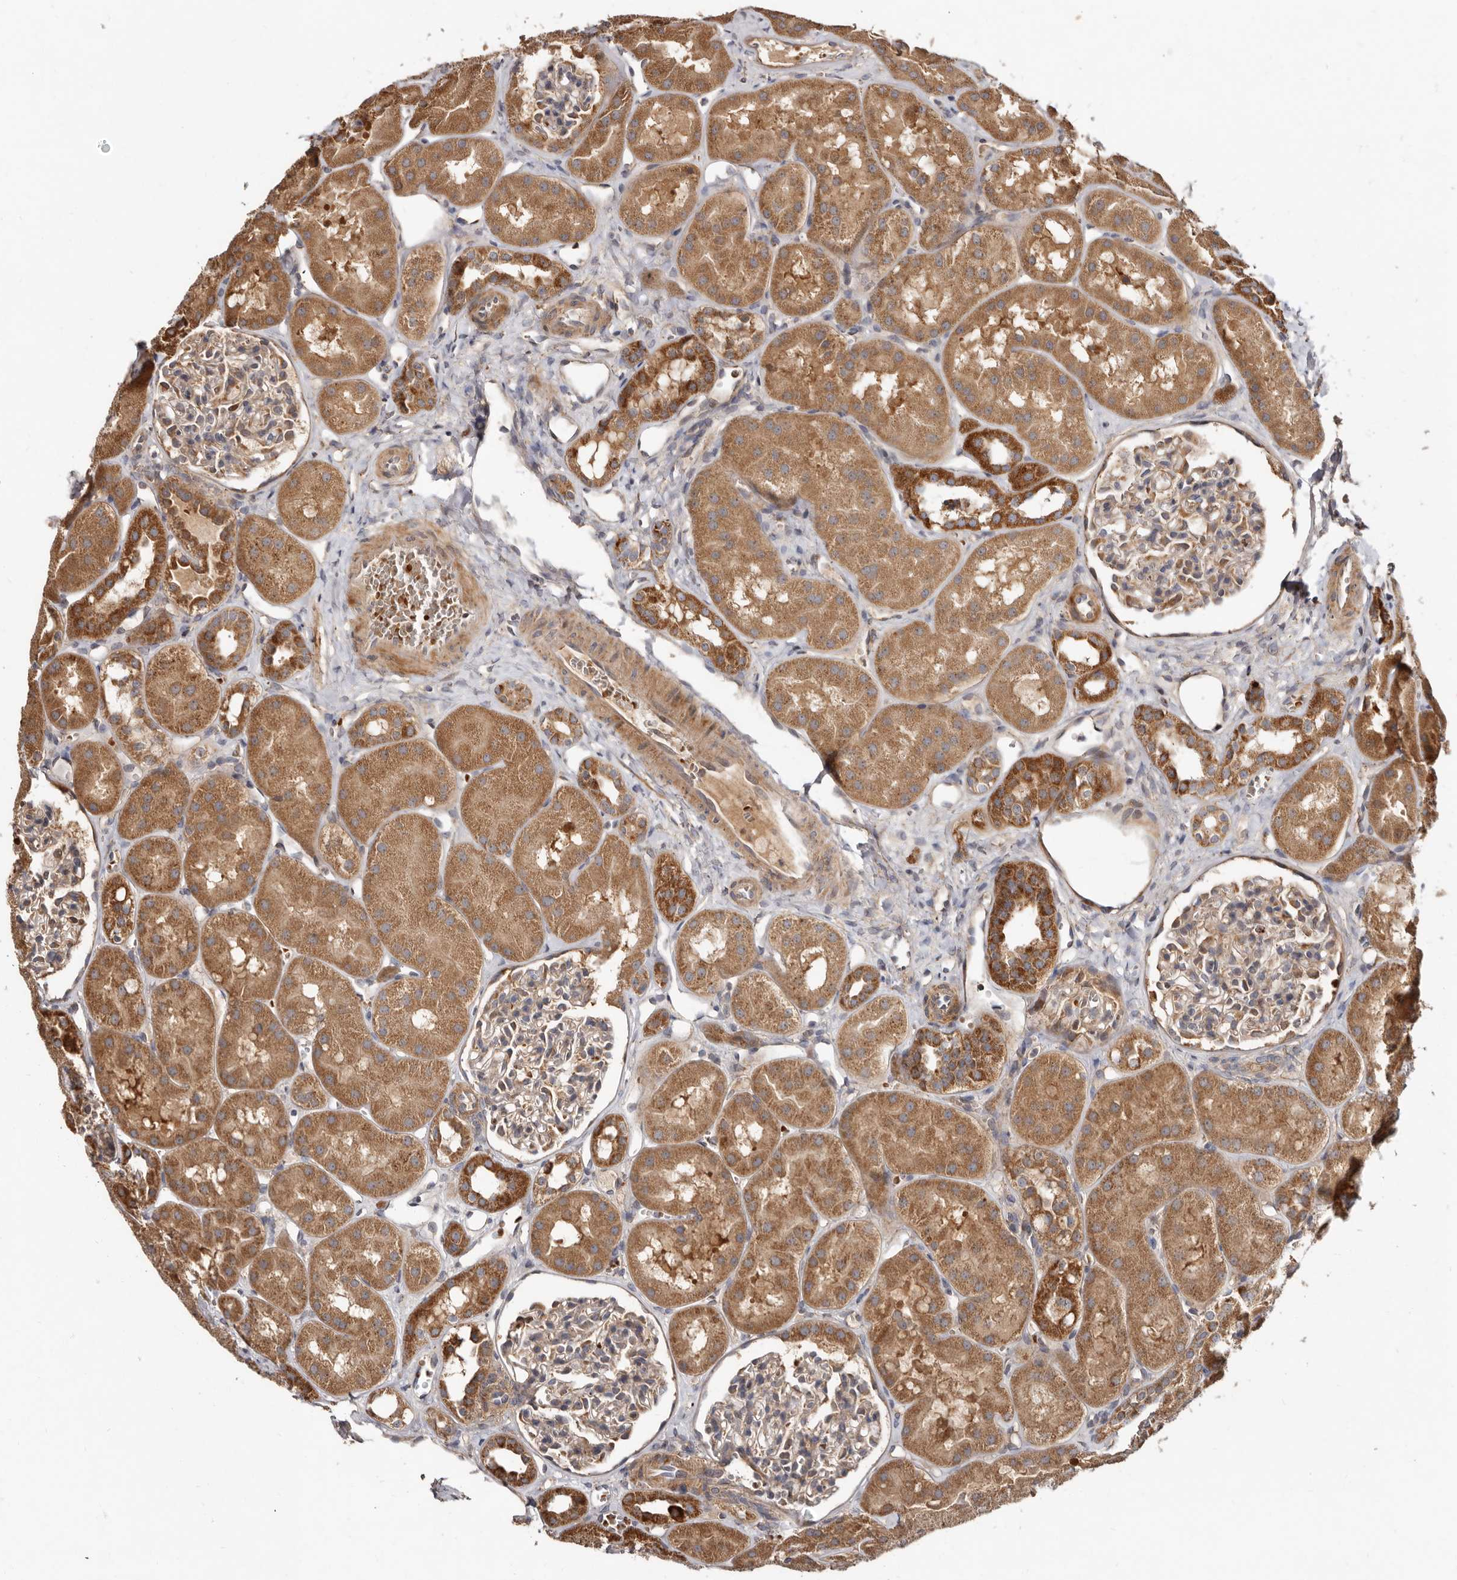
{"staining": {"intensity": "moderate", "quantity": "25%-75%", "location": "cytoplasmic/membranous"}, "tissue": "kidney", "cell_type": "Cells in glomeruli", "image_type": "normal", "snomed": [{"axis": "morphology", "description": "Normal tissue, NOS"}, {"axis": "topography", "description": "Kidney"}], "caption": "This image reveals IHC staining of normal human kidney, with medium moderate cytoplasmic/membranous positivity in approximately 25%-75% of cells in glomeruli.", "gene": "GOT1L1", "patient": {"sex": "male", "age": 16}}